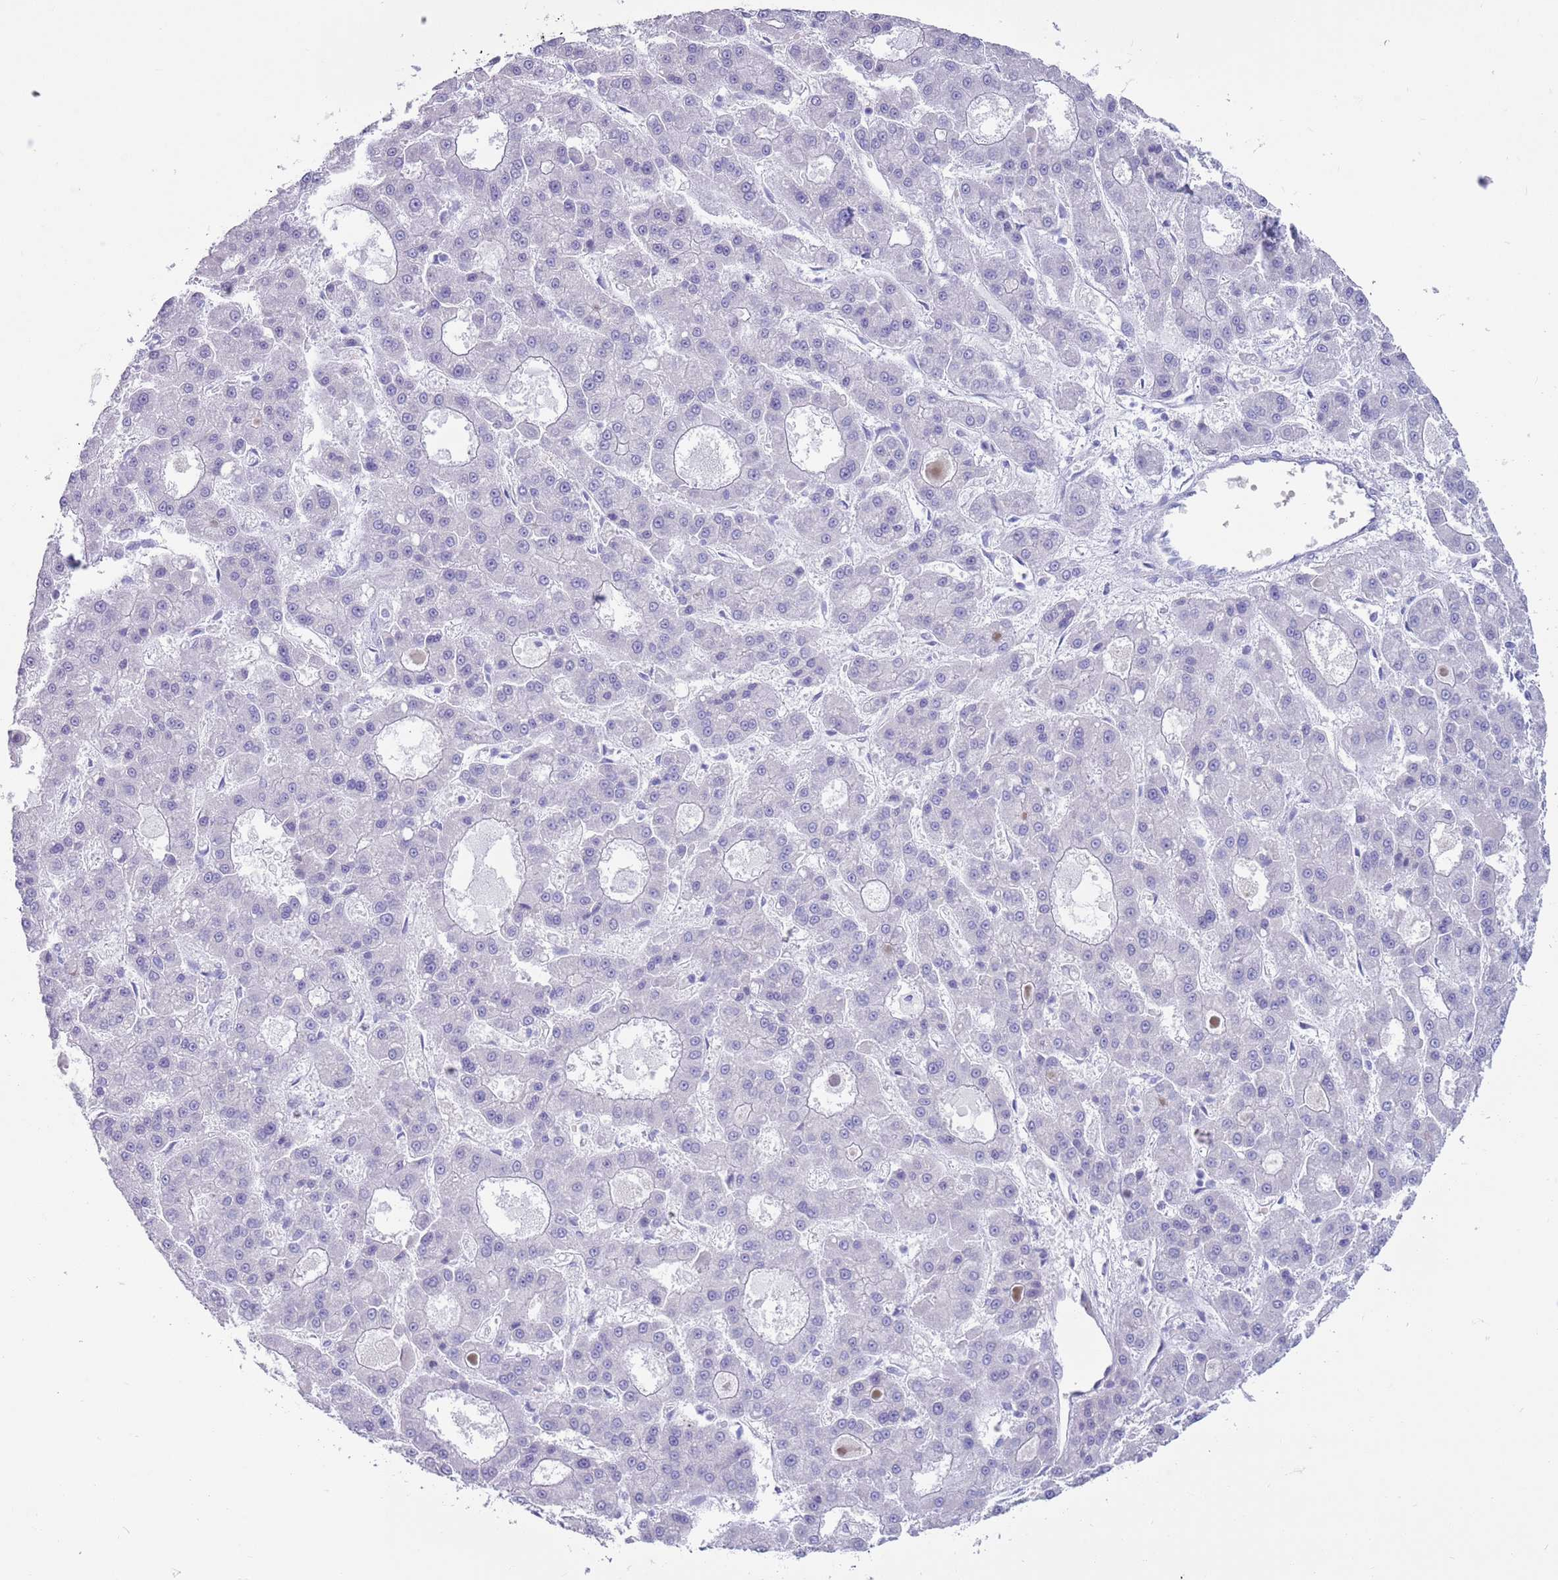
{"staining": {"intensity": "negative", "quantity": "none", "location": "none"}, "tissue": "liver cancer", "cell_type": "Tumor cells", "image_type": "cancer", "snomed": [{"axis": "morphology", "description": "Carcinoma, Hepatocellular, NOS"}, {"axis": "topography", "description": "Liver"}], "caption": "IHC of liver hepatocellular carcinoma displays no expression in tumor cells.", "gene": "LY6G5B", "patient": {"sex": "male", "age": 70}}